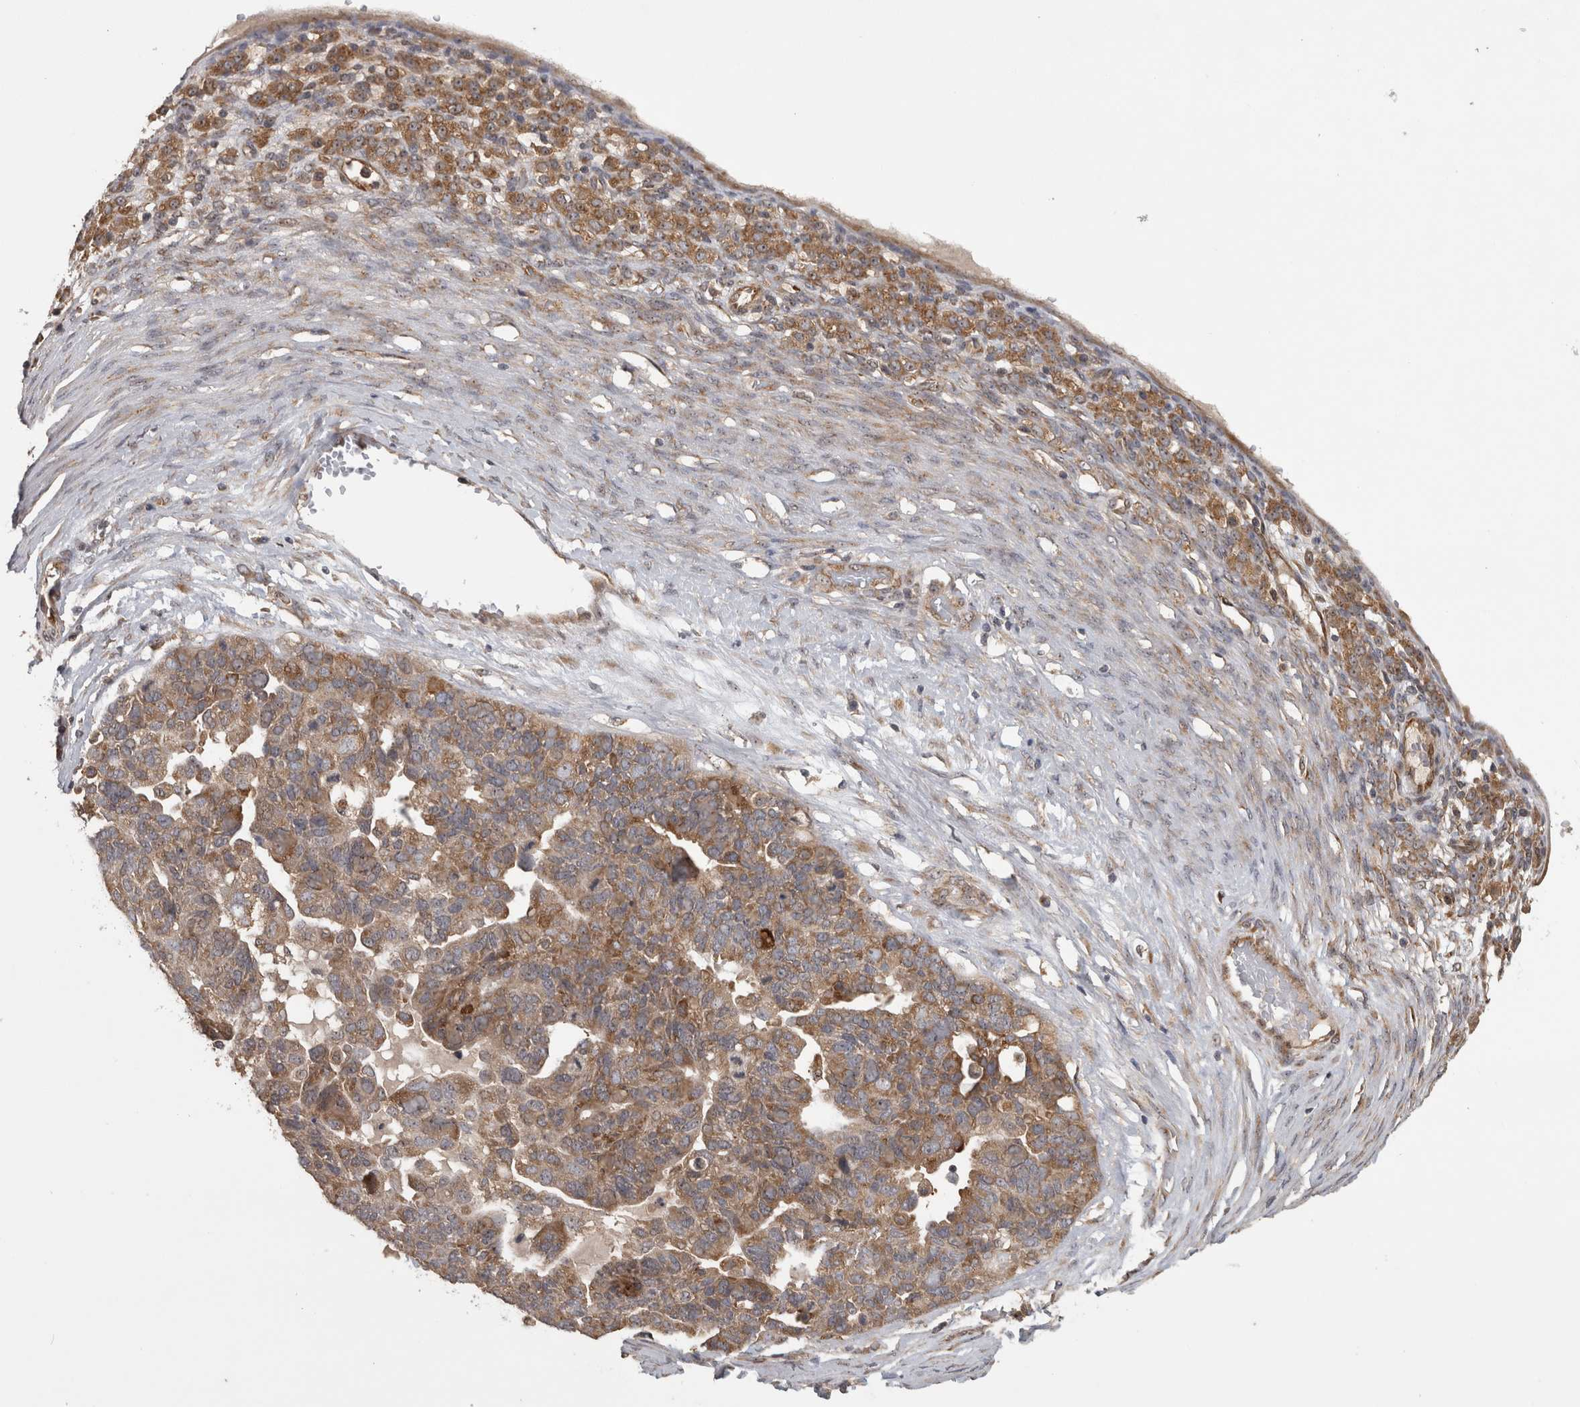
{"staining": {"intensity": "moderate", "quantity": ">75%", "location": "cytoplasmic/membranous"}, "tissue": "ovarian cancer", "cell_type": "Tumor cells", "image_type": "cancer", "snomed": [{"axis": "morphology", "description": "Cystadenocarcinoma, serous, NOS"}, {"axis": "topography", "description": "Ovary"}], "caption": "Immunohistochemical staining of human ovarian cancer displays medium levels of moderate cytoplasmic/membranous staining in about >75% of tumor cells. (DAB IHC with brightfield microscopy, high magnification).", "gene": "ATXN2", "patient": {"sex": "female", "age": 44}}